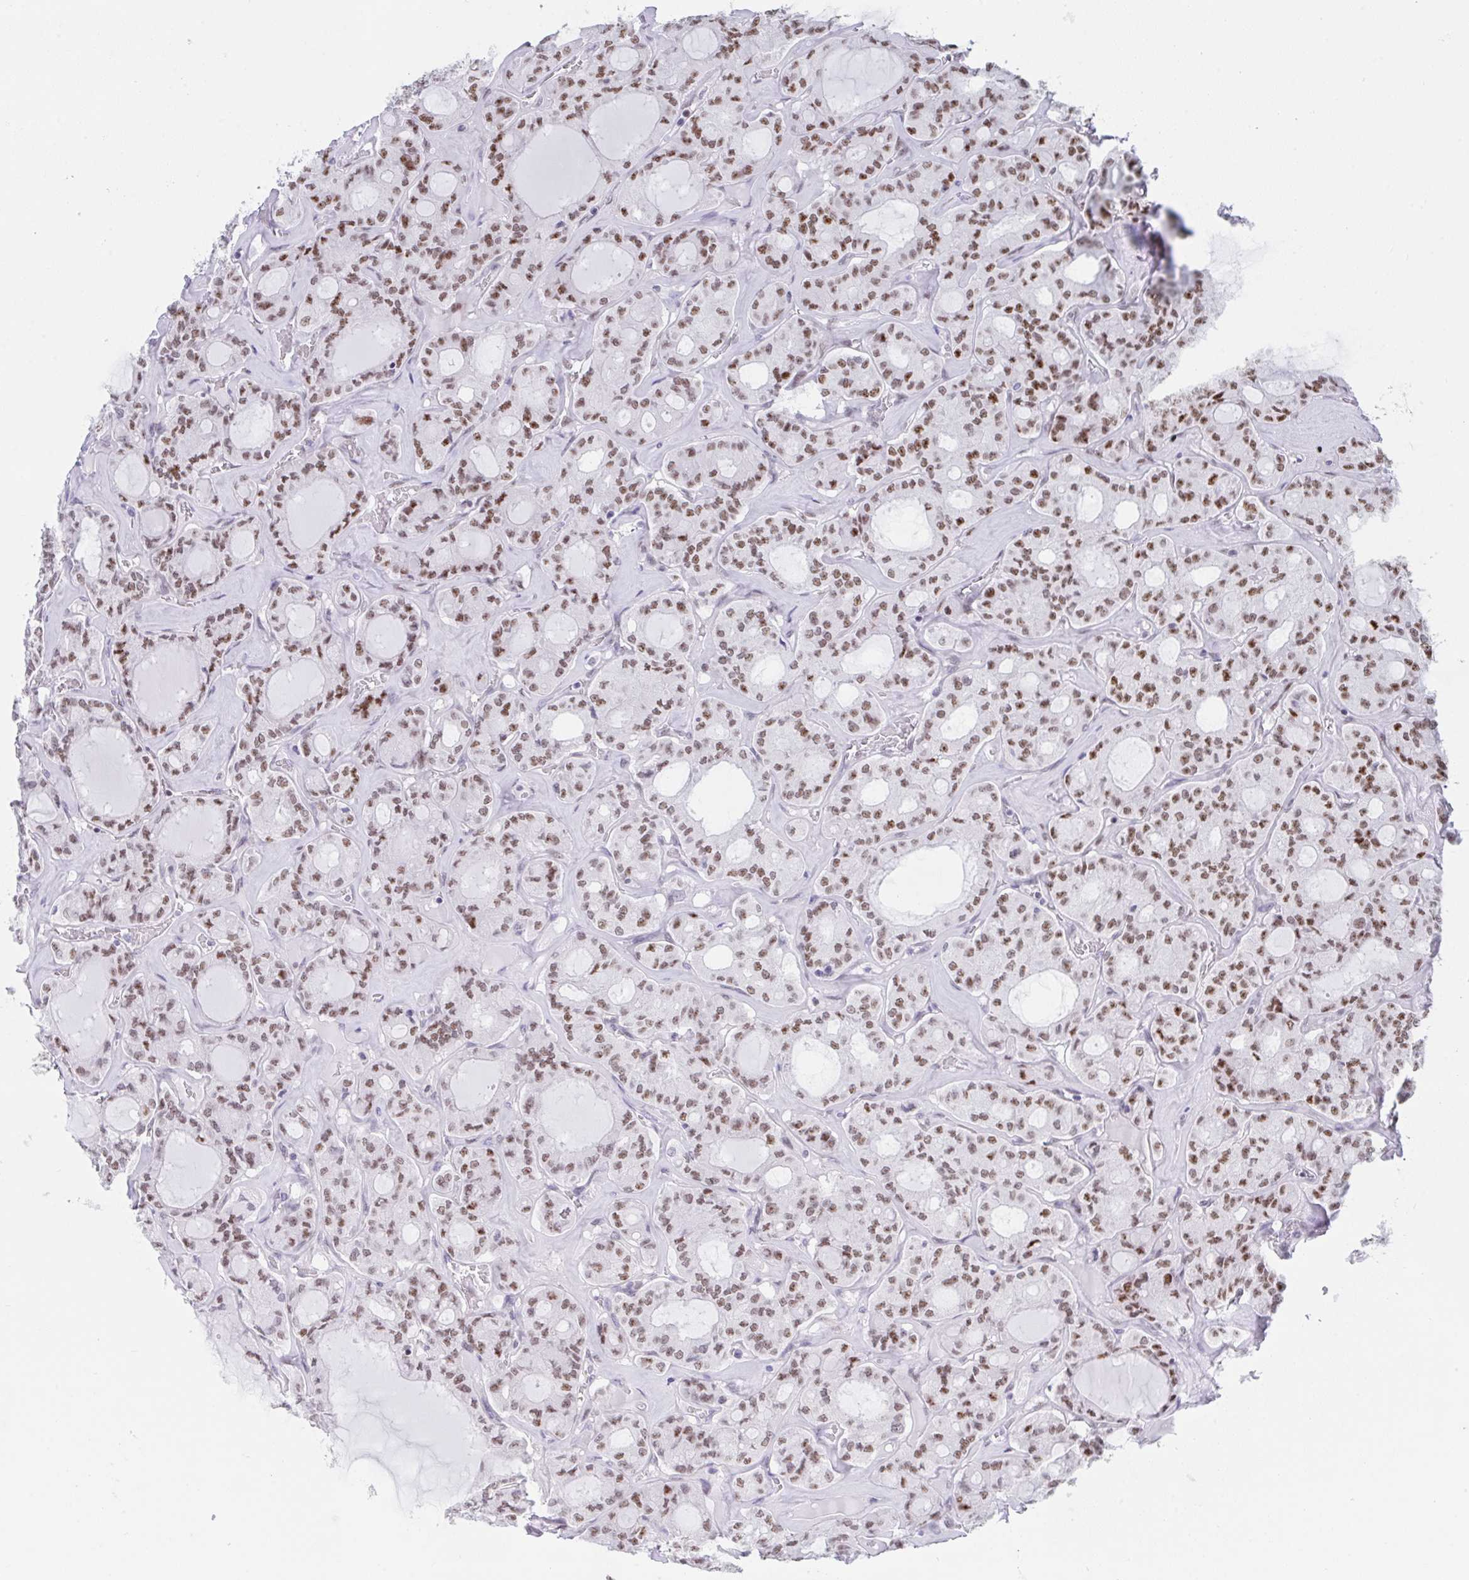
{"staining": {"intensity": "moderate", "quantity": ">75%", "location": "nuclear"}, "tissue": "thyroid cancer", "cell_type": "Tumor cells", "image_type": "cancer", "snomed": [{"axis": "morphology", "description": "Papillary adenocarcinoma, NOS"}, {"axis": "topography", "description": "Thyroid gland"}], "caption": "Thyroid cancer (papillary adenocarcinoma) stained with a protein marker exhibits moderate staining in tumor cells.", "gene": "IKZF2", "patient": {"sex": "male", "age": 87}}